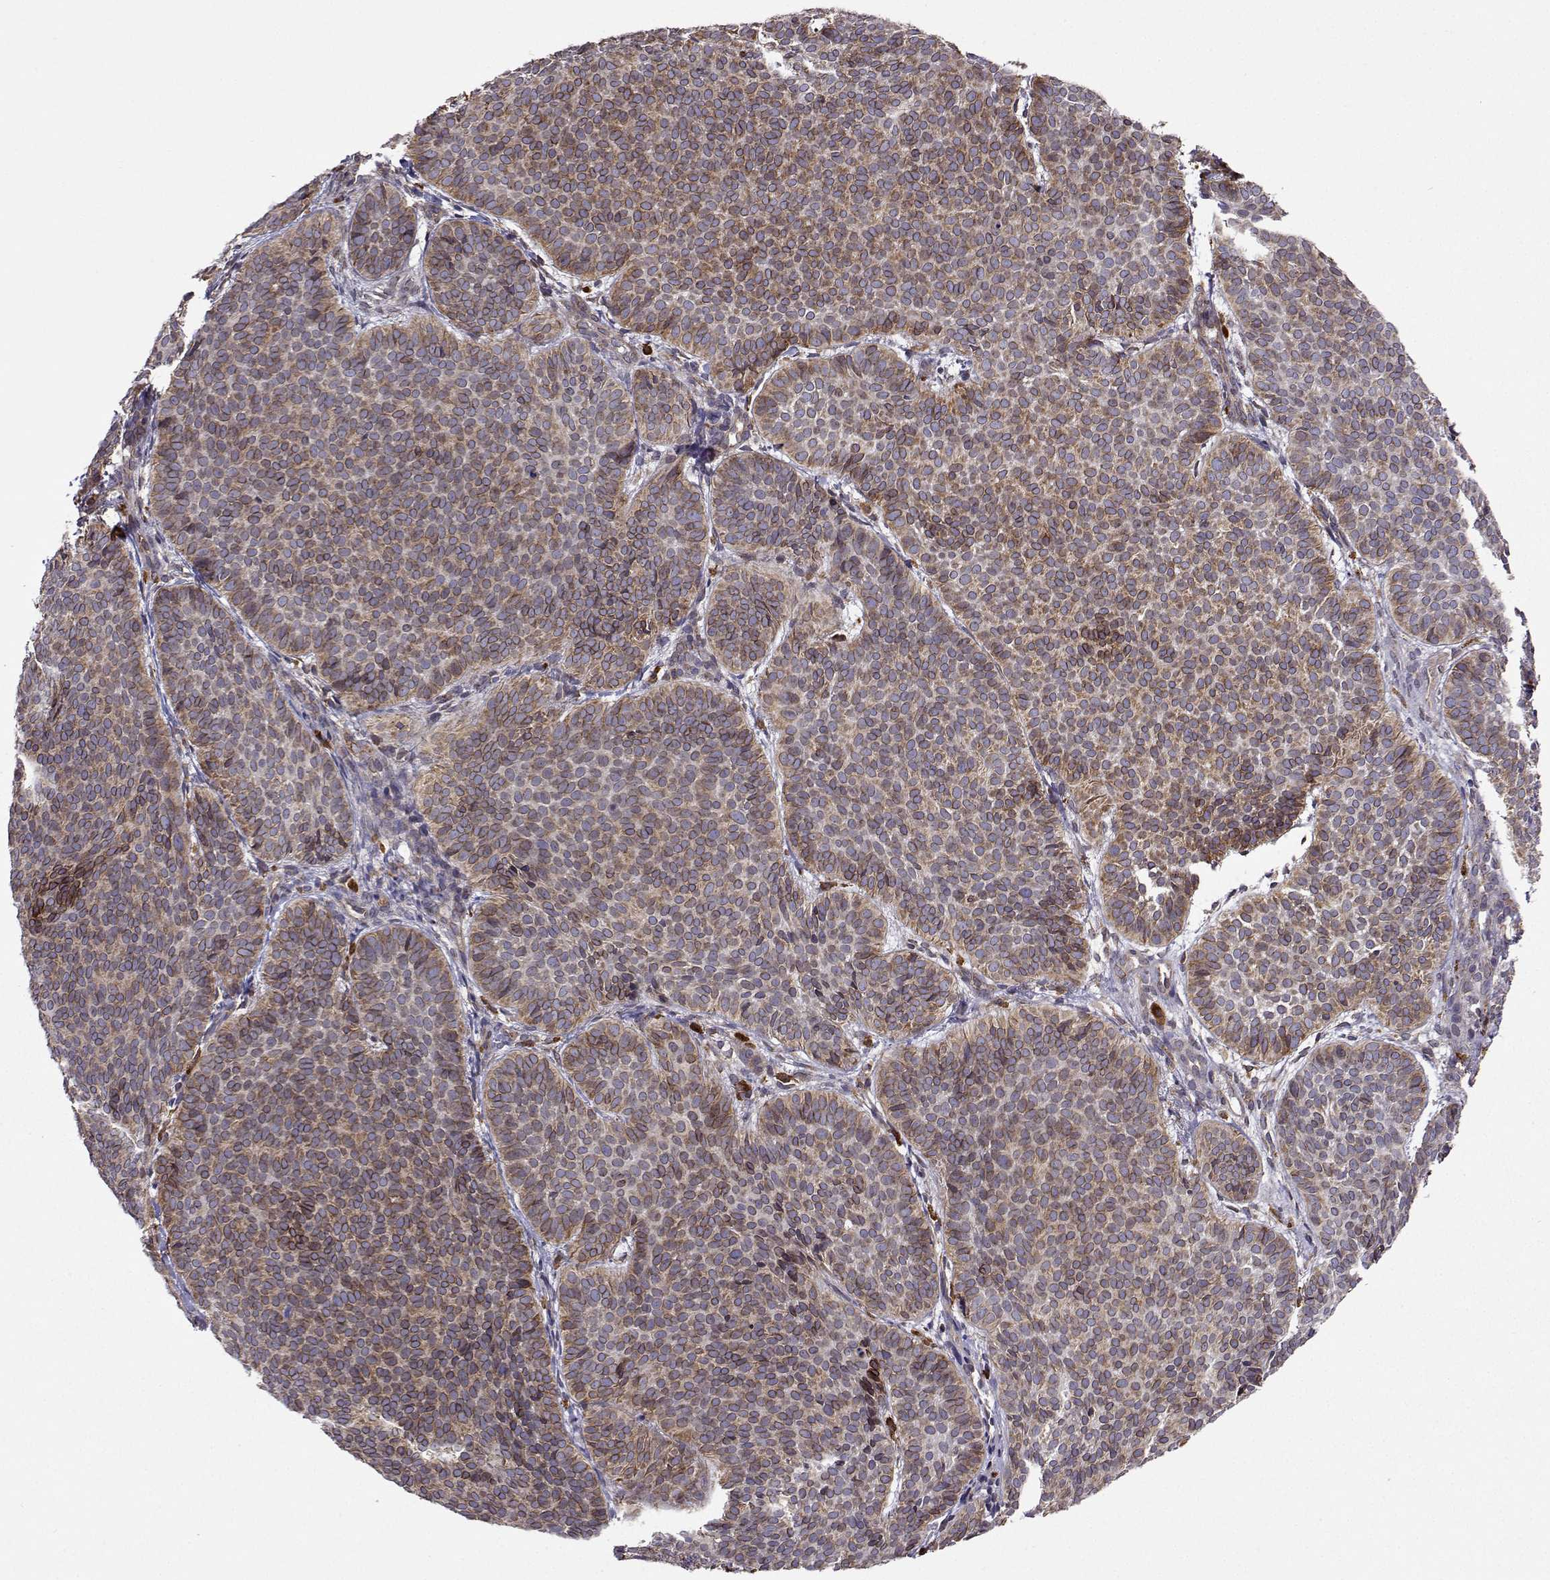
{"staining": {"intensity": "weak", "quantity": "25%-75%", "location": "cytoplasmic/membranous"}, "tissue": "skin cancer", "cell_type": "Tumor cells", "image_type": "cancer", "snomed": [{"axis": "morphology", "description": "Basal cell carcinoma"}, {"axis": "topography", "description": "Skin"}], "caption": "Tumor cells reveal low levels of weak cytoplasmic/membranous positivity in about 25%-75% of cells in skin basal cell carcinoma.", "gene": "PGRMC2", "patient": {"sex": "male", "age": 57}}